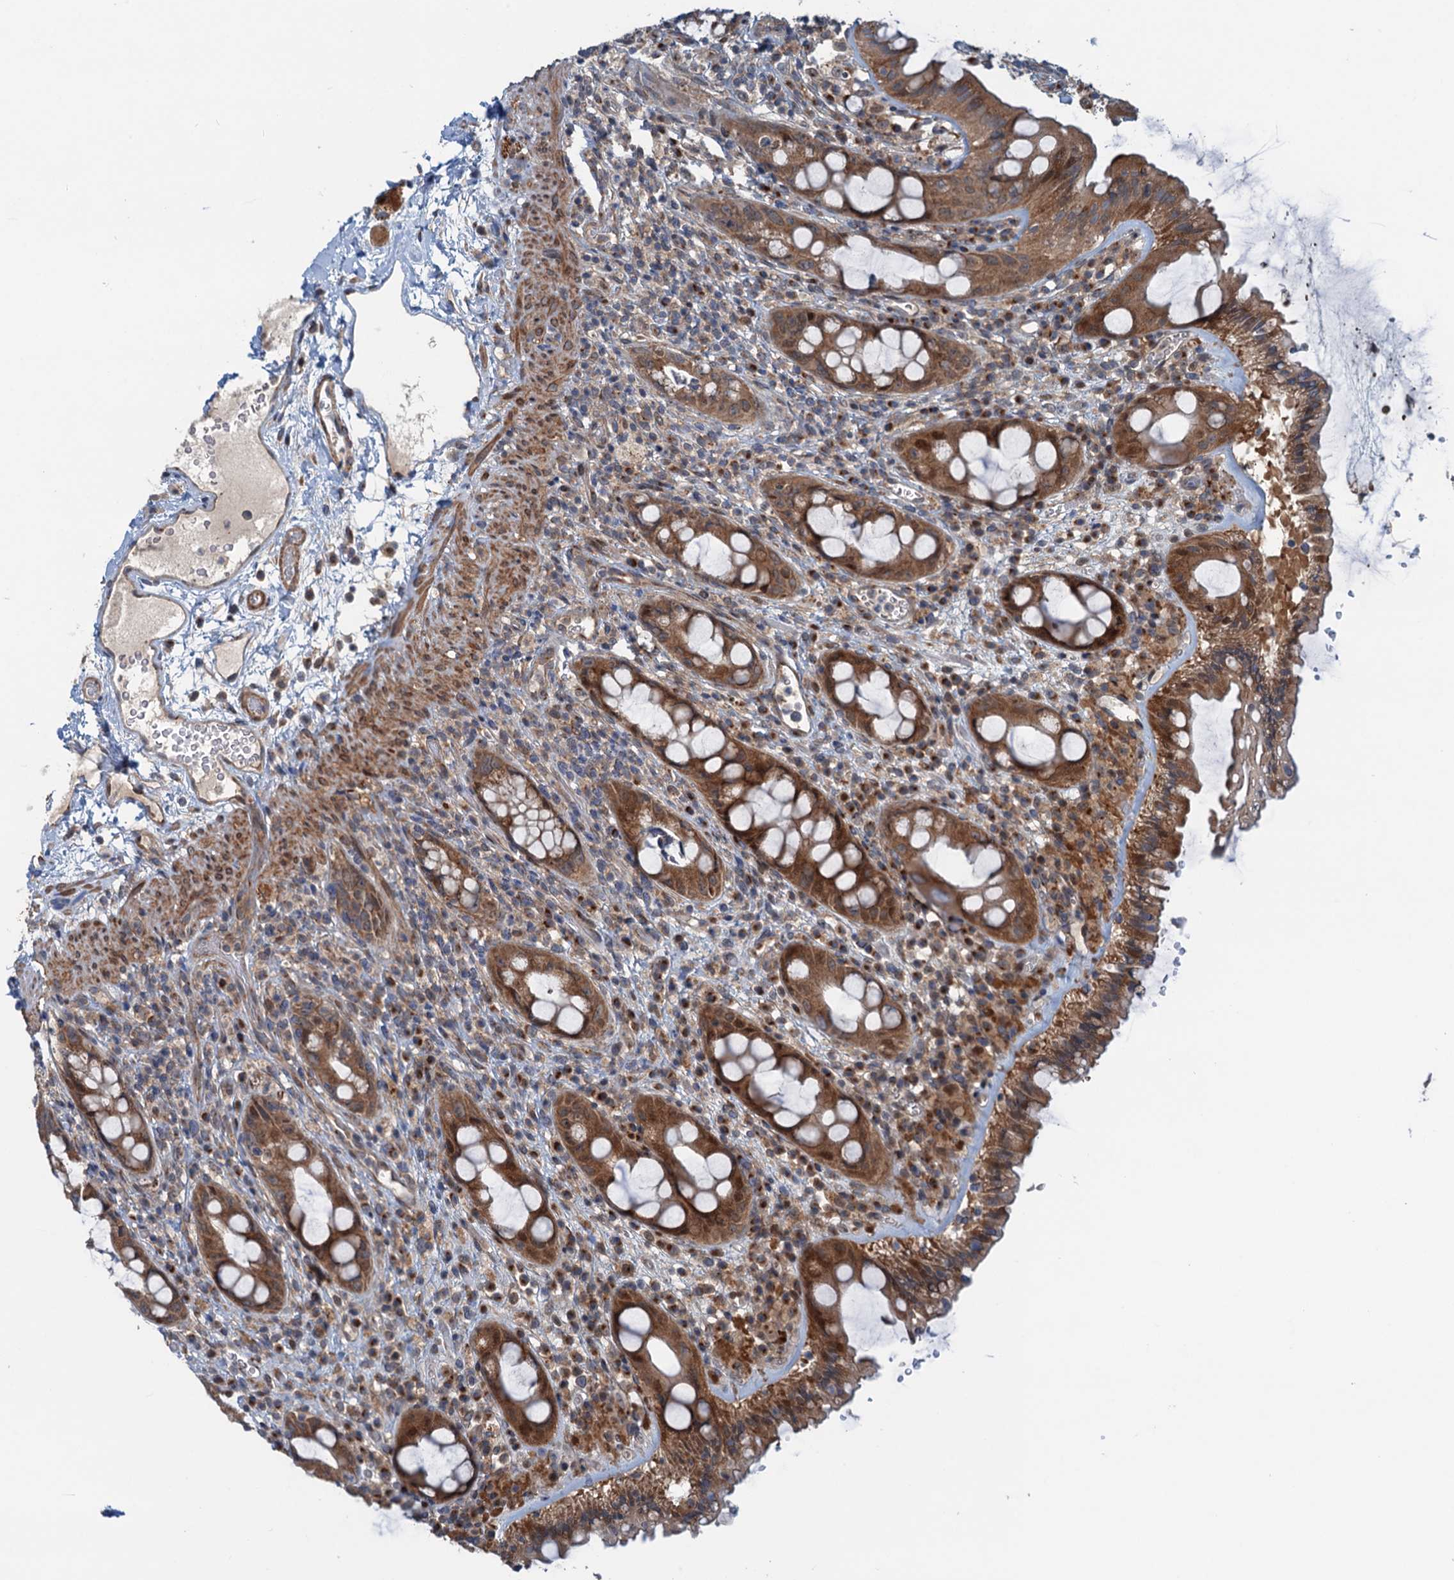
{"staining": {"intensity": "moderate", "quantity": ">75%", "location": "cytoplasmic/membranous"}, "tissue": "rectum", "cell_type": "Glandular cells", "image_type": "normal", "snomed": [{"axis": "morphology", "description": "Normal tissue, NOS"}, {"axis": "topography", "description": "Rectum"}], "caption": "Immunohistochemical staining of unremarkable rectum shows medium levels of moderate cytoplasmic/membranous expression in approximately >75% of glandular cells. The protein of interest is shown in brown color, while the nuclei are stained blue.", "gene": "DYNC2I2", "patient": {"sex": "female", "age": 57}}